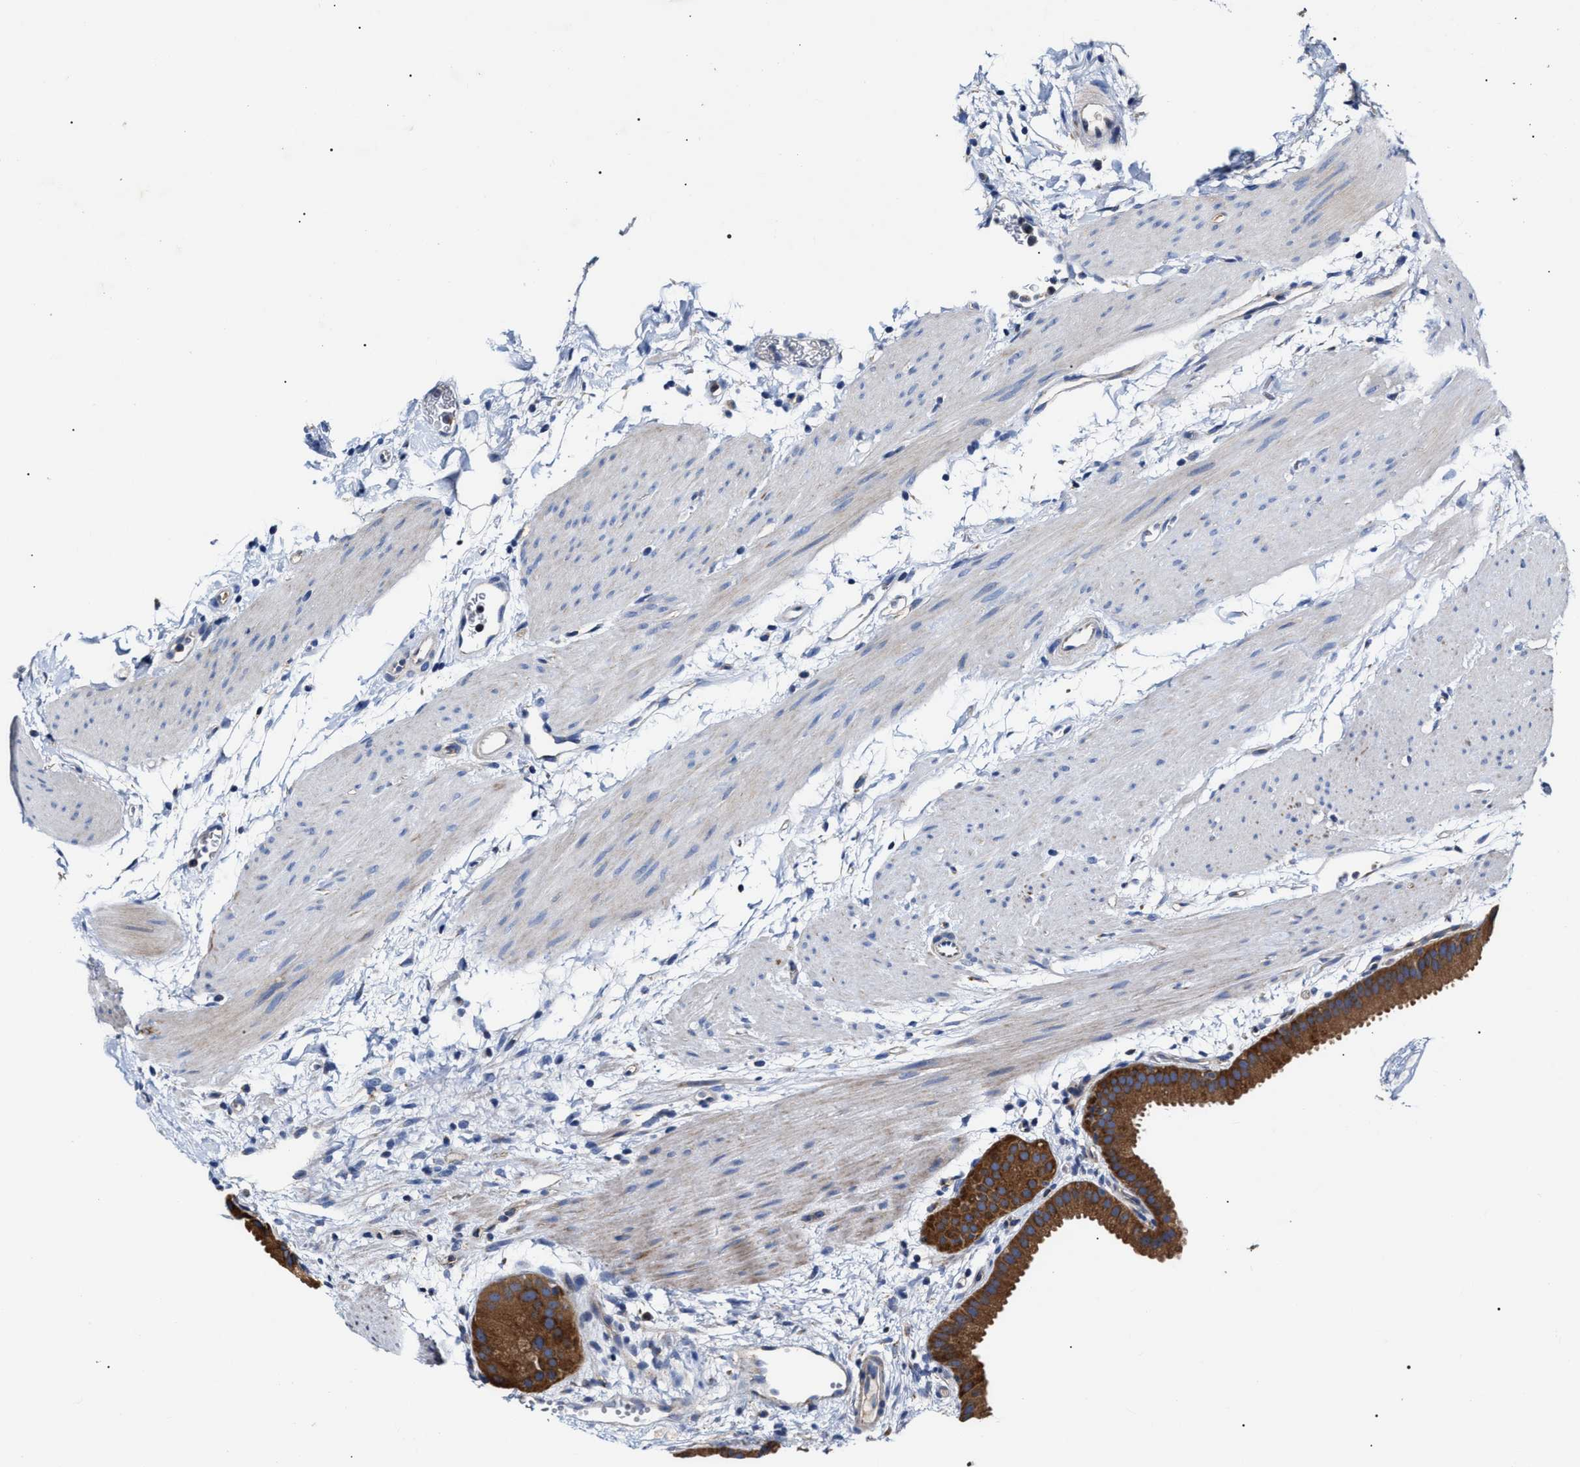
{"staining": {"intensity": "strong", "quantity": ">75%", "location": "cytoplasmic/membranous"}, "tissue": "gallbladder", "cell_type": "Glandular cells", "image_type": "normal", "snomed": [{"axis": "morphology", "description": "Normal tissue, NOS"}, {"axis": "topography", "description": "Gallbladder"}], "caption": "Protein staining of normal gallbladder exhibits strong cytoplasmic/membranous positivity in about >75% of glandular cells.", "gene": "MACC1", "patient": {"sex": "female", "age": 64}}